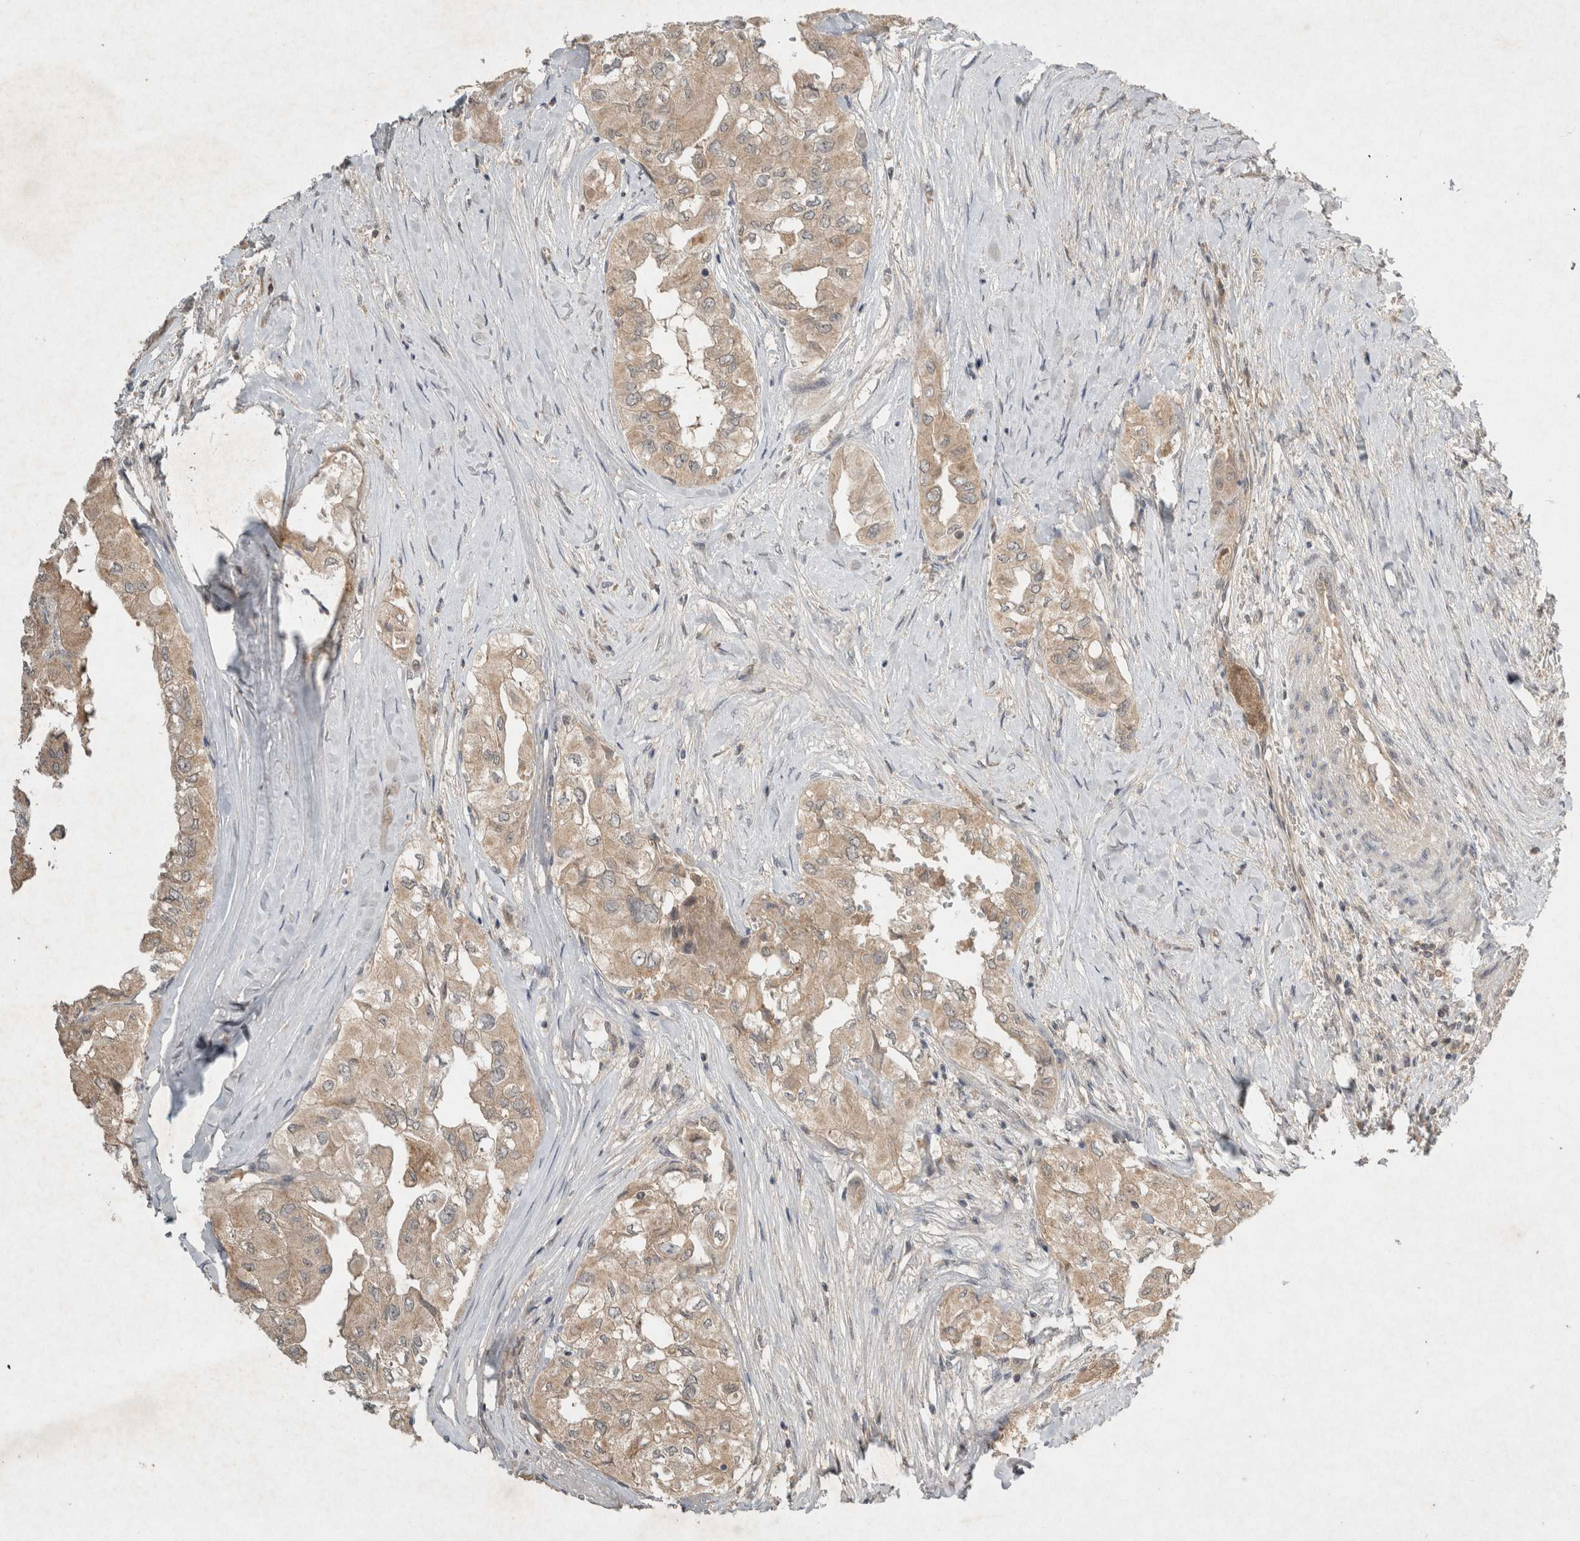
{"staining": {"intensity": "weak", "quantity": ">75%", "location": "cytoplasmic/membranous"}, "tissue": "thyroid cancer", "cell_type": "Tumor cells", "image_type": "cancer", "snomed": [{"axis": "morphology", "description": "Papillary adenocarcinoma, NOS"}, {"axis": "topography", "description": "Thyroid gland"}], "caption": "Thyroid papillary adenocarcinoma stained for a protein shows weak cytoplasmic/membranous positivity in tumor cells.", "gene": "LOXL2", "patient": {"sex": "female", "age": 59}}